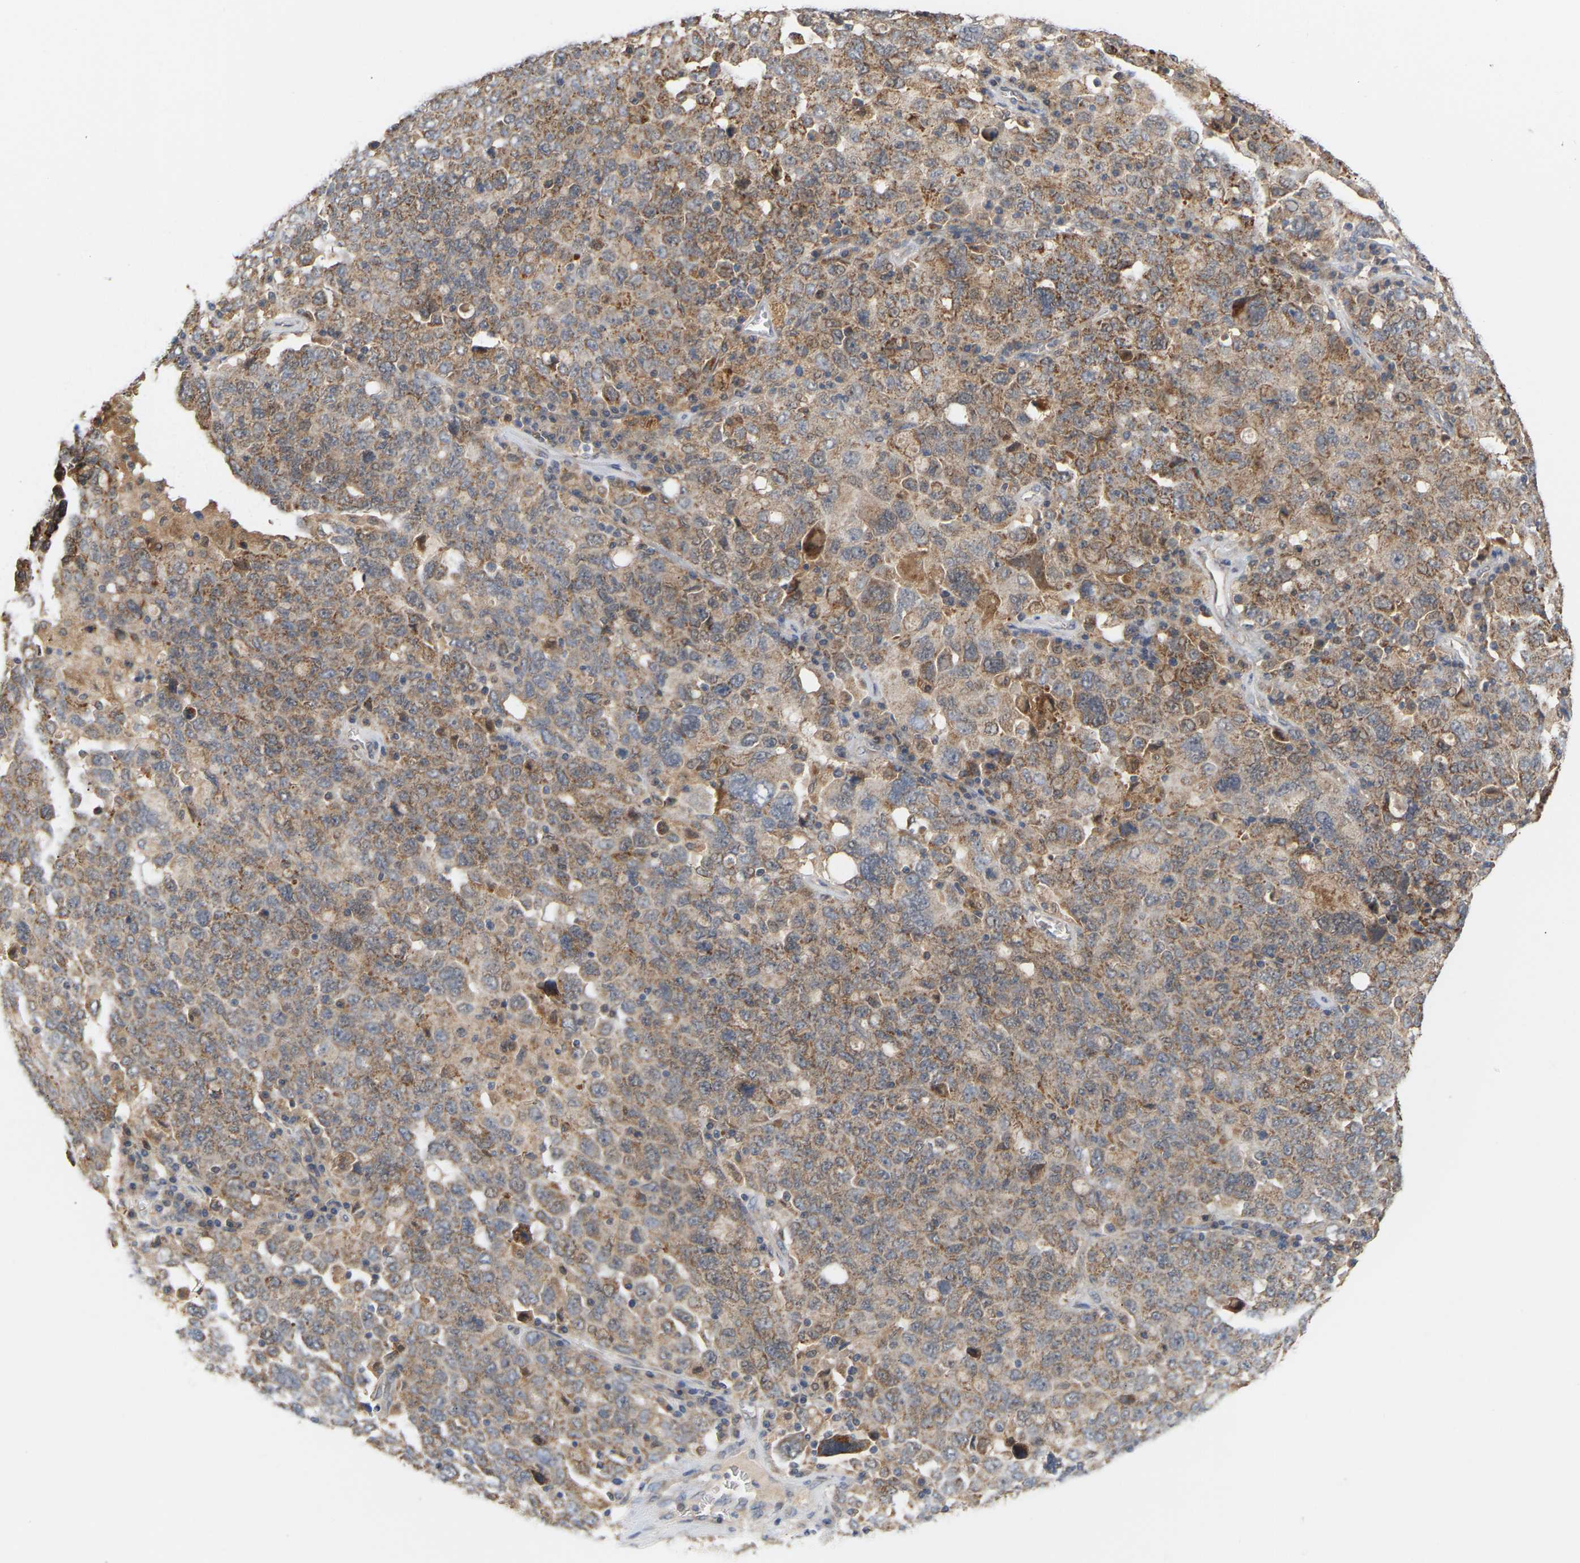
{"staining": {"intensity": "moderate", "quantity": ">75%", "location": "cytoplasmic/membranous"}, "tissue": "ovarian cancer", "cell_type": "Tumor cells", "image_type": "cancer", "snomed": [{"axis": "morphology", "description": "Carcinoma, endometroid"}, {"axis": "topography", "description": "Ovary"}], "caption": "This is a micrograph of immunohistochemistry staining of endometroid carcinoma (ovarian), which shows moderate positivity in the cytoplasmic/membranous of tumor cells.", "gene": "TPMT", "patient": {"sex": "female", "age": 62}}